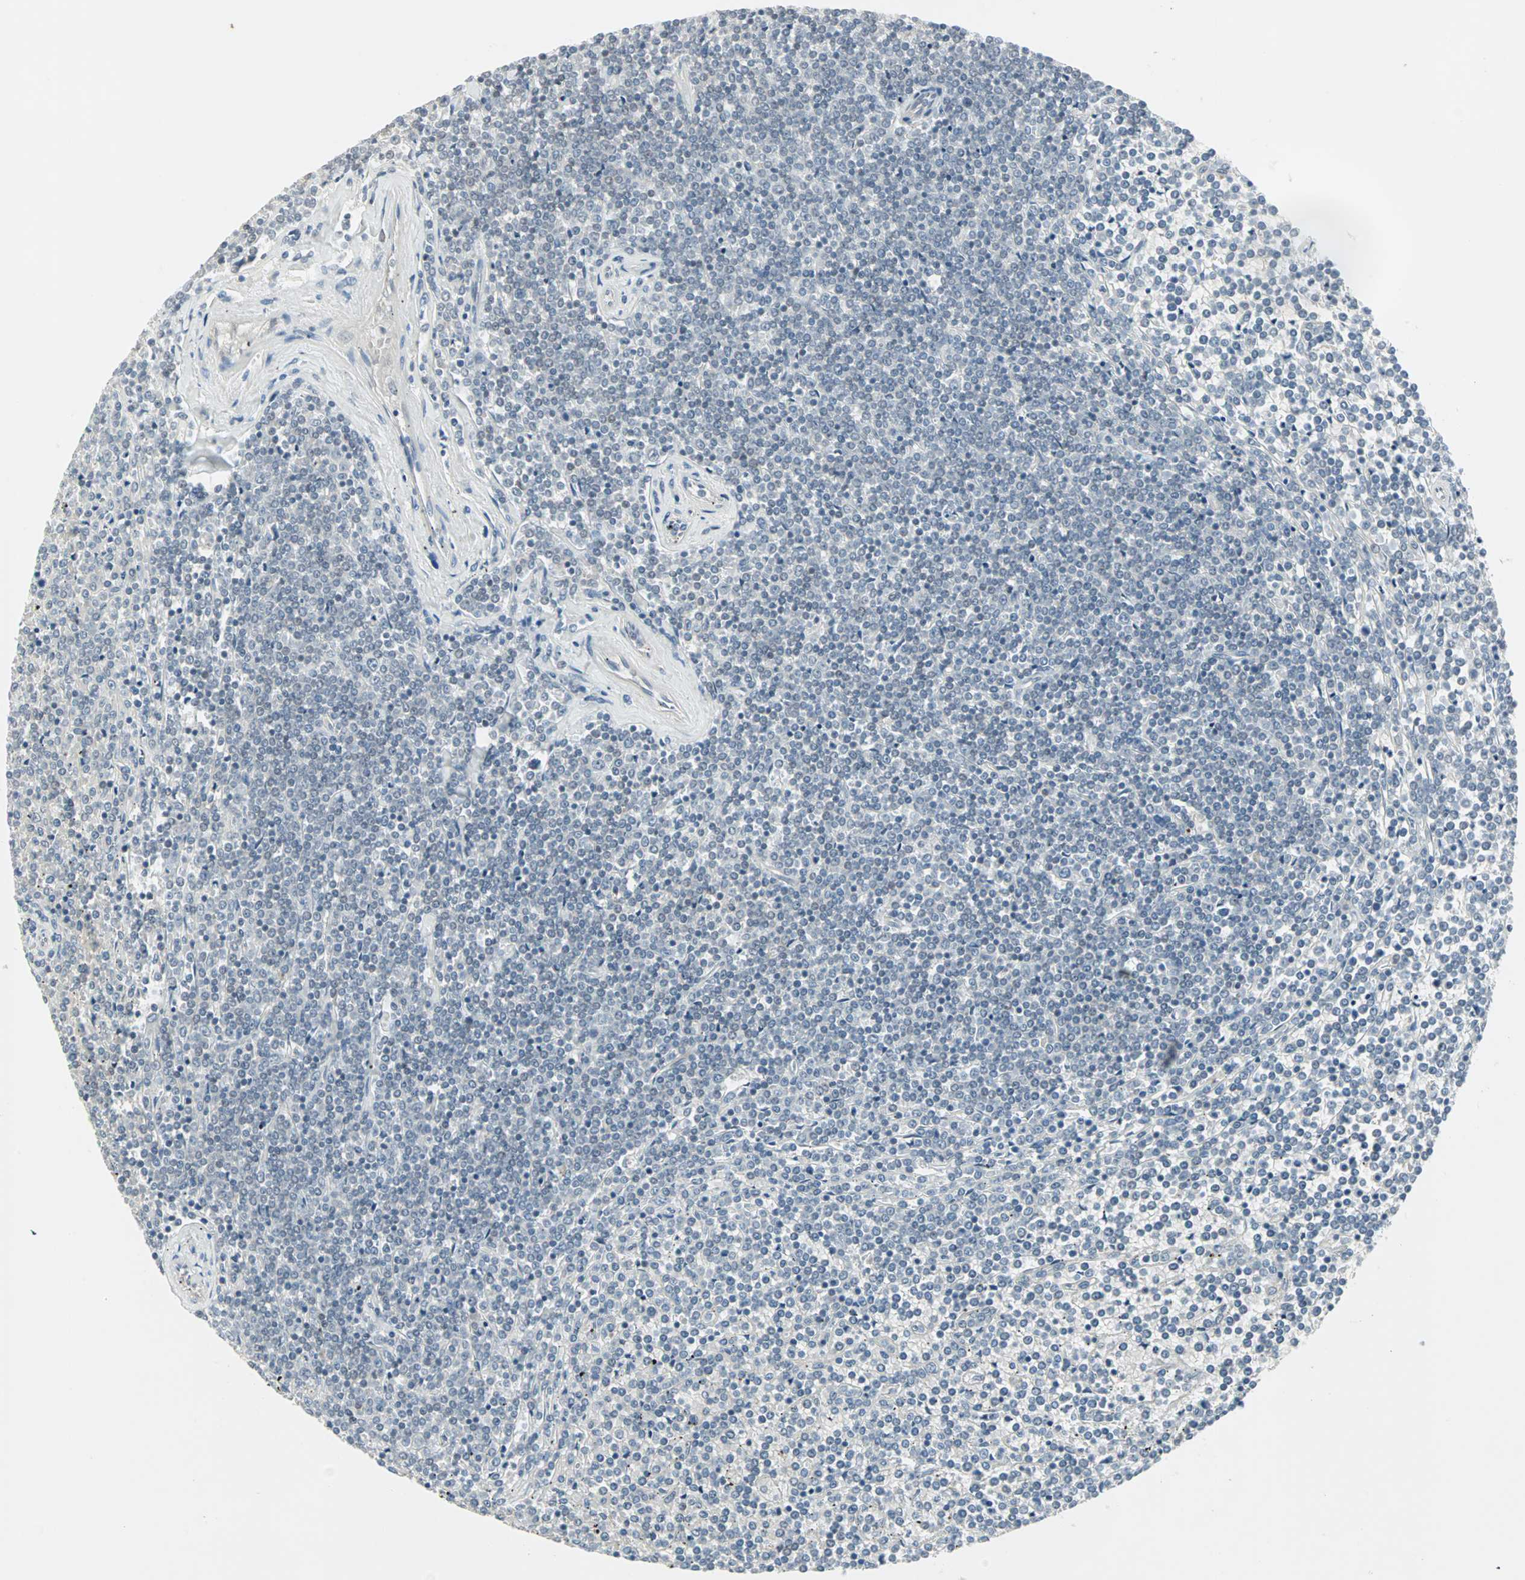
{"staining": {"intensity": "negative", "quantity": "none", "location": "none"}, "tissue": "lymphoma", "cell_type": "Tumor cells", "image_type": "cancer", "snomed": [{"axis": "morphology", "description": "Malignant lymphoma, non-Hodgkin's type, Low grade"}, {"axis": "topography", "description": "Spleen"}], "caption": "The histopathology image demonstrates no significant staining in tumor cells of lymphoma.", "gene": "PTPA", "patient": {"sex": "female", "age": 19}}